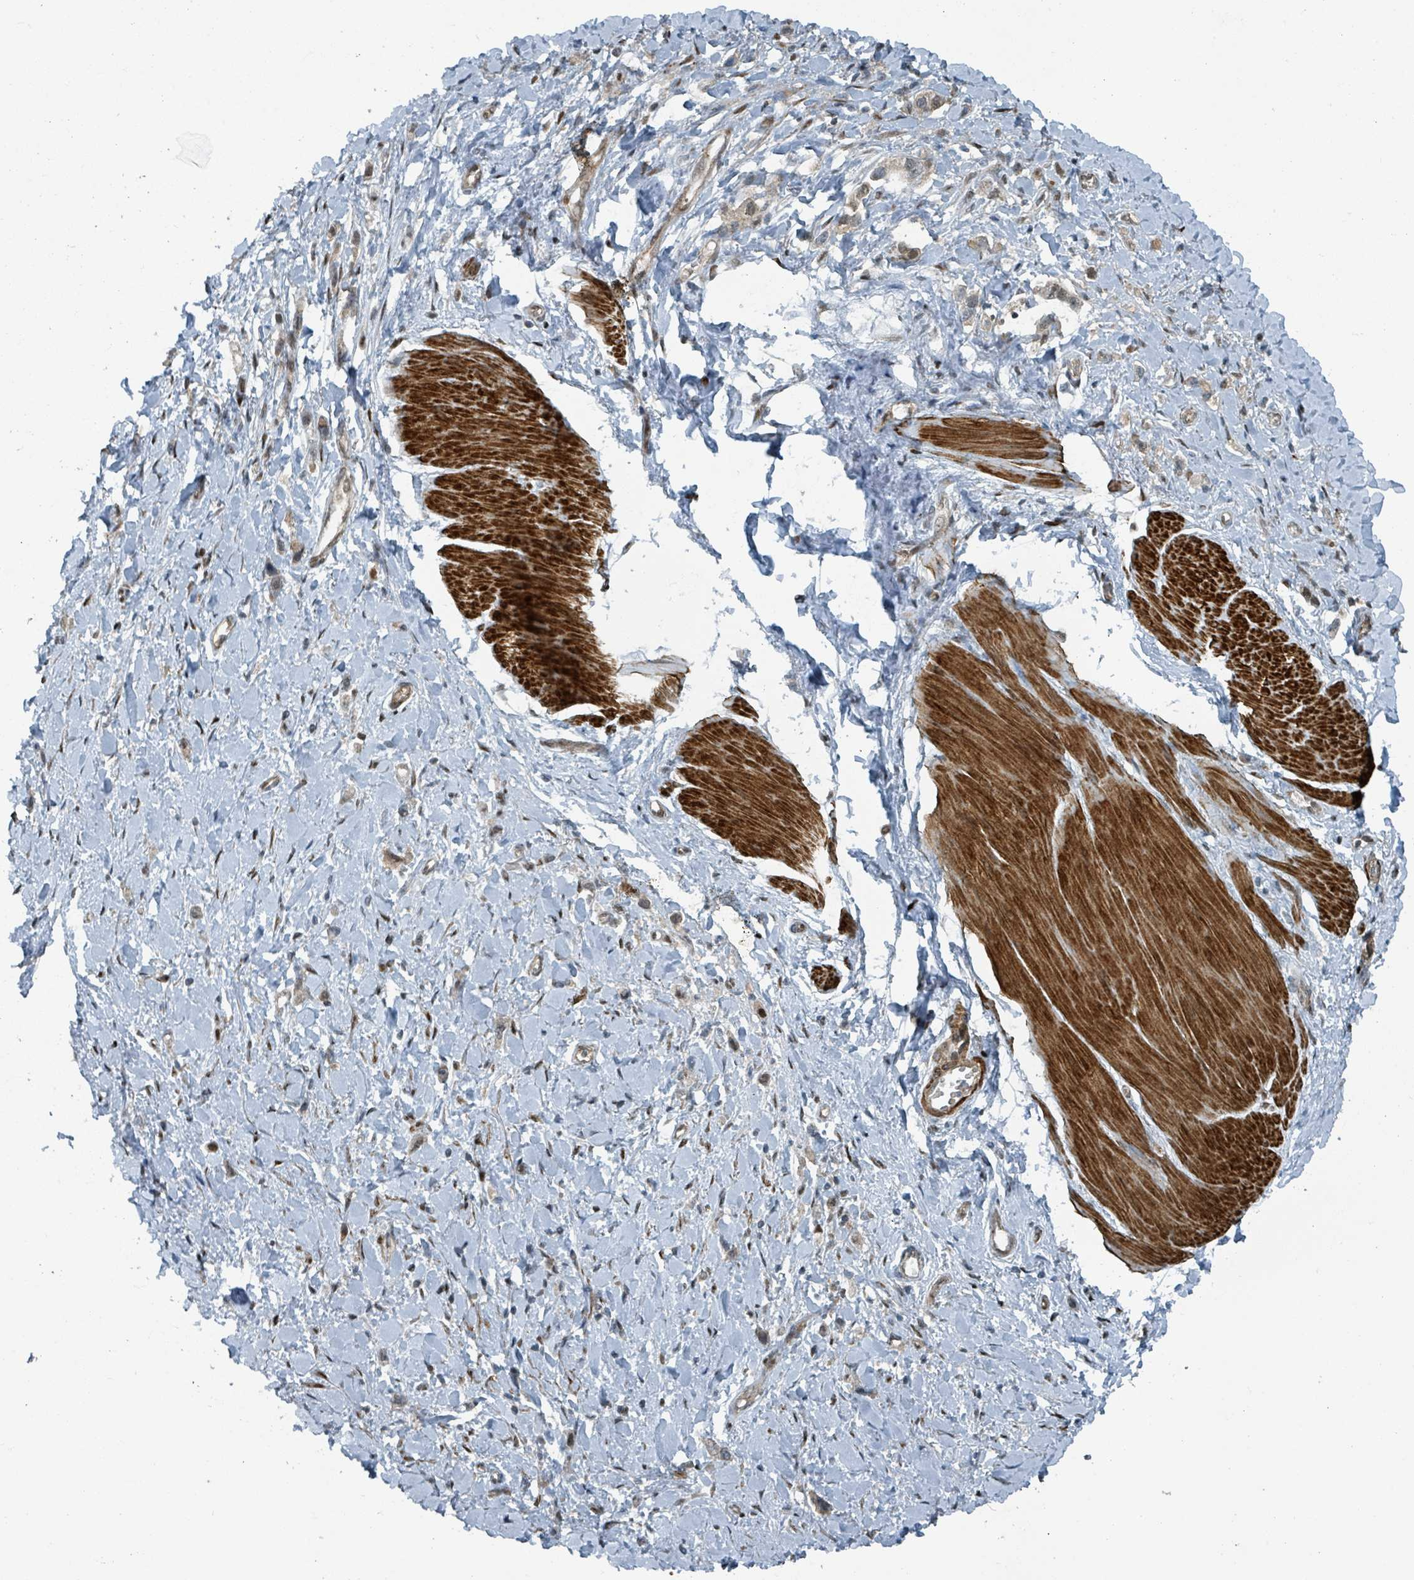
{"staining": {"intensity": "weak", "quantity": ">75%", "location": "cytoplasmic/membranous"}, "tissue": "stomach cancer", "cell_type": "Tumor cells", "image_type": "cancer", "snomed": [{"axis": "morphology", "description": "Adenocarcinoma, NOS"}, {"axis": "topography", "description": "Stomach"}], "caption": "Weak cytoplasmic/membranous expression for a protein is identified in approximately >75% of tumor cells of stomach cancer using immunohistochemistry.", "gene": "RHPN2", "patient": {"sex": "female", "age": 65}}